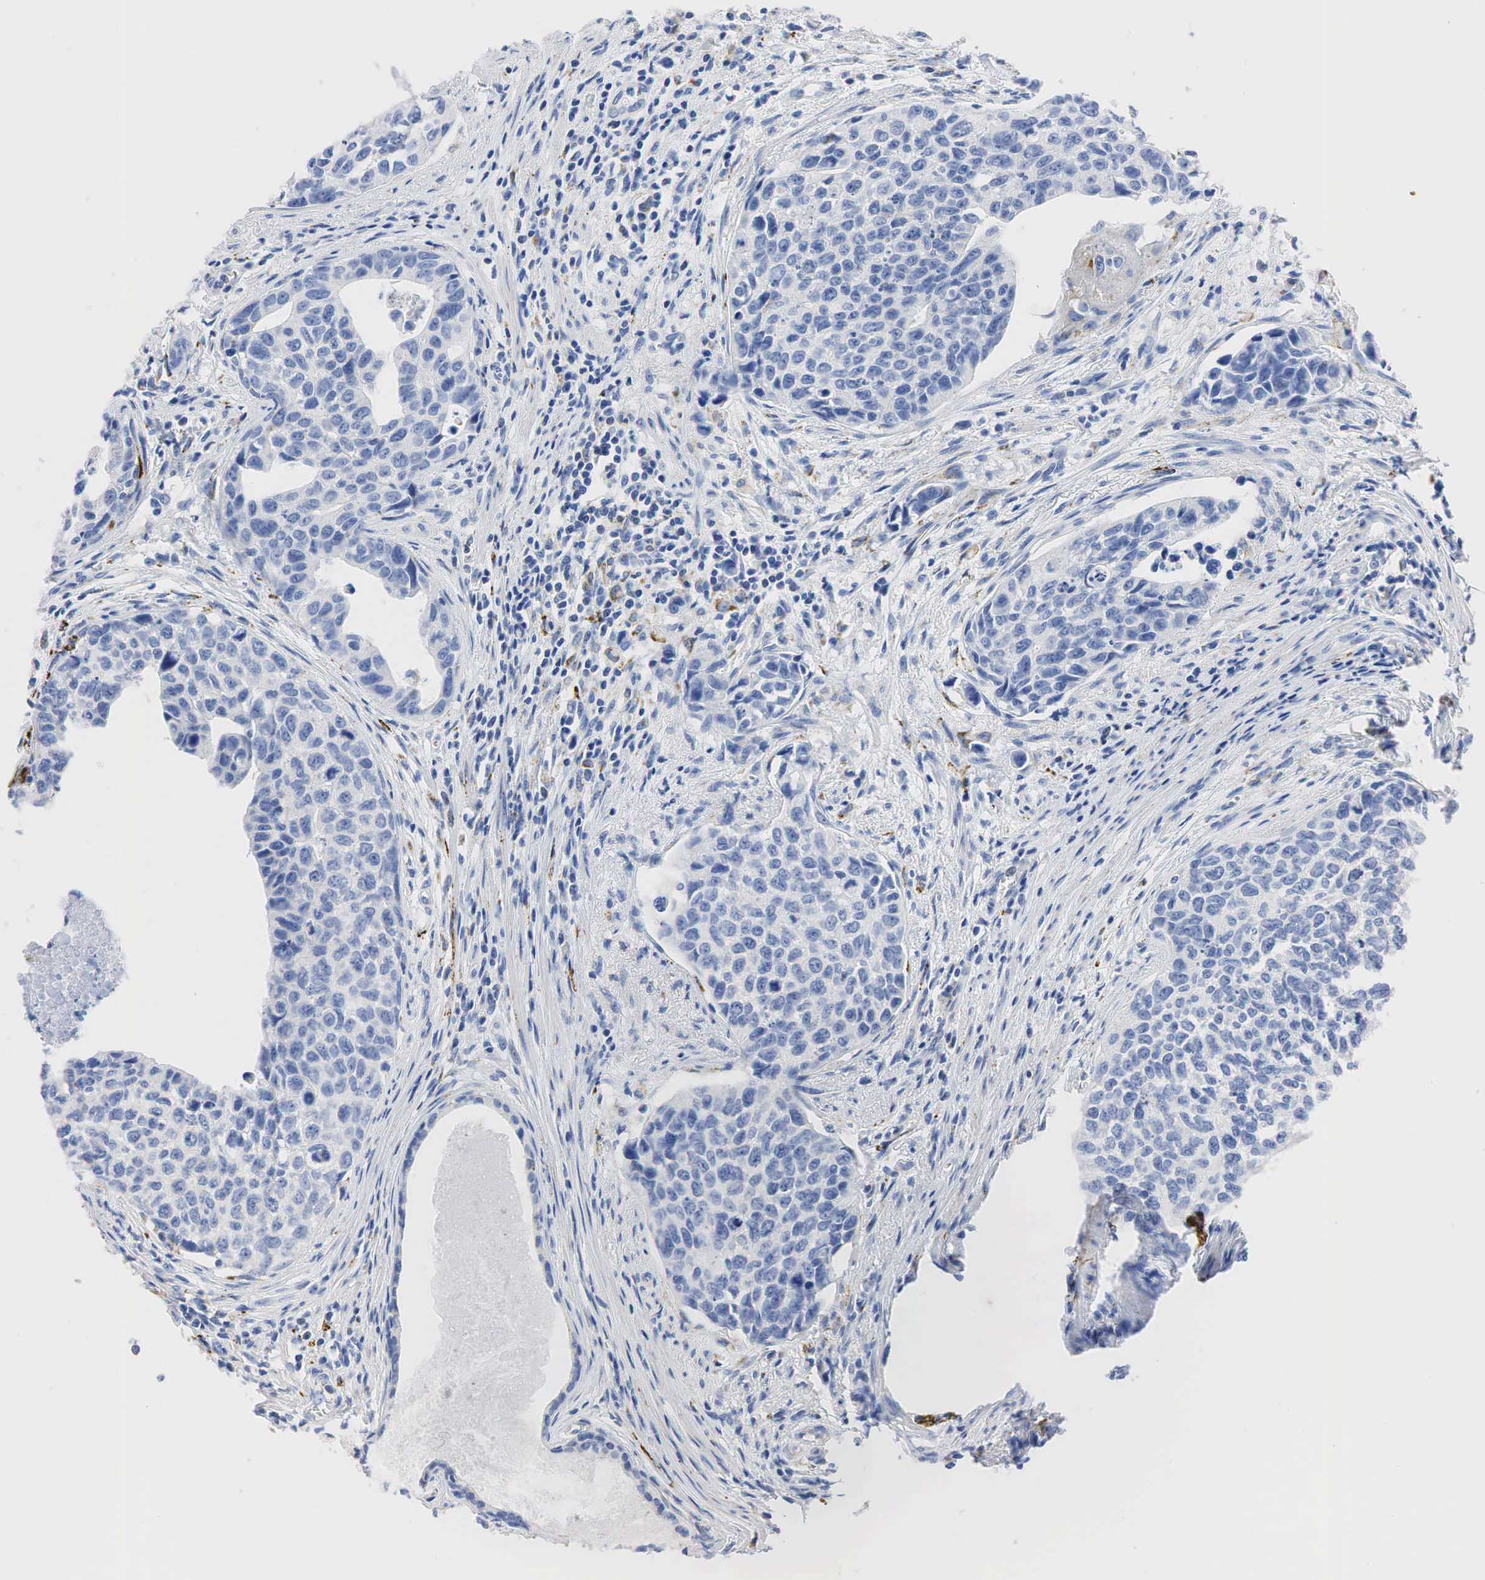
{"staining": {"intensity": "negative", "quantity": "none", "location": "none"}, "tissue": "urothelial cancer", "cell_type": "Tumor cells", "image_type": "cancer", "snomed": [{"axis": "morphology", "description": "Urothelial carcinoma, High grade"}, {"axis": "topography", "description": "Urinary bladder"}], "caption": "High-grade urothelial carcinoma was stained to show a protein in brown. There is no significant expression in tumor cells.", "gene": "SYP", "patient": {"sex": "male", "age": 81}}